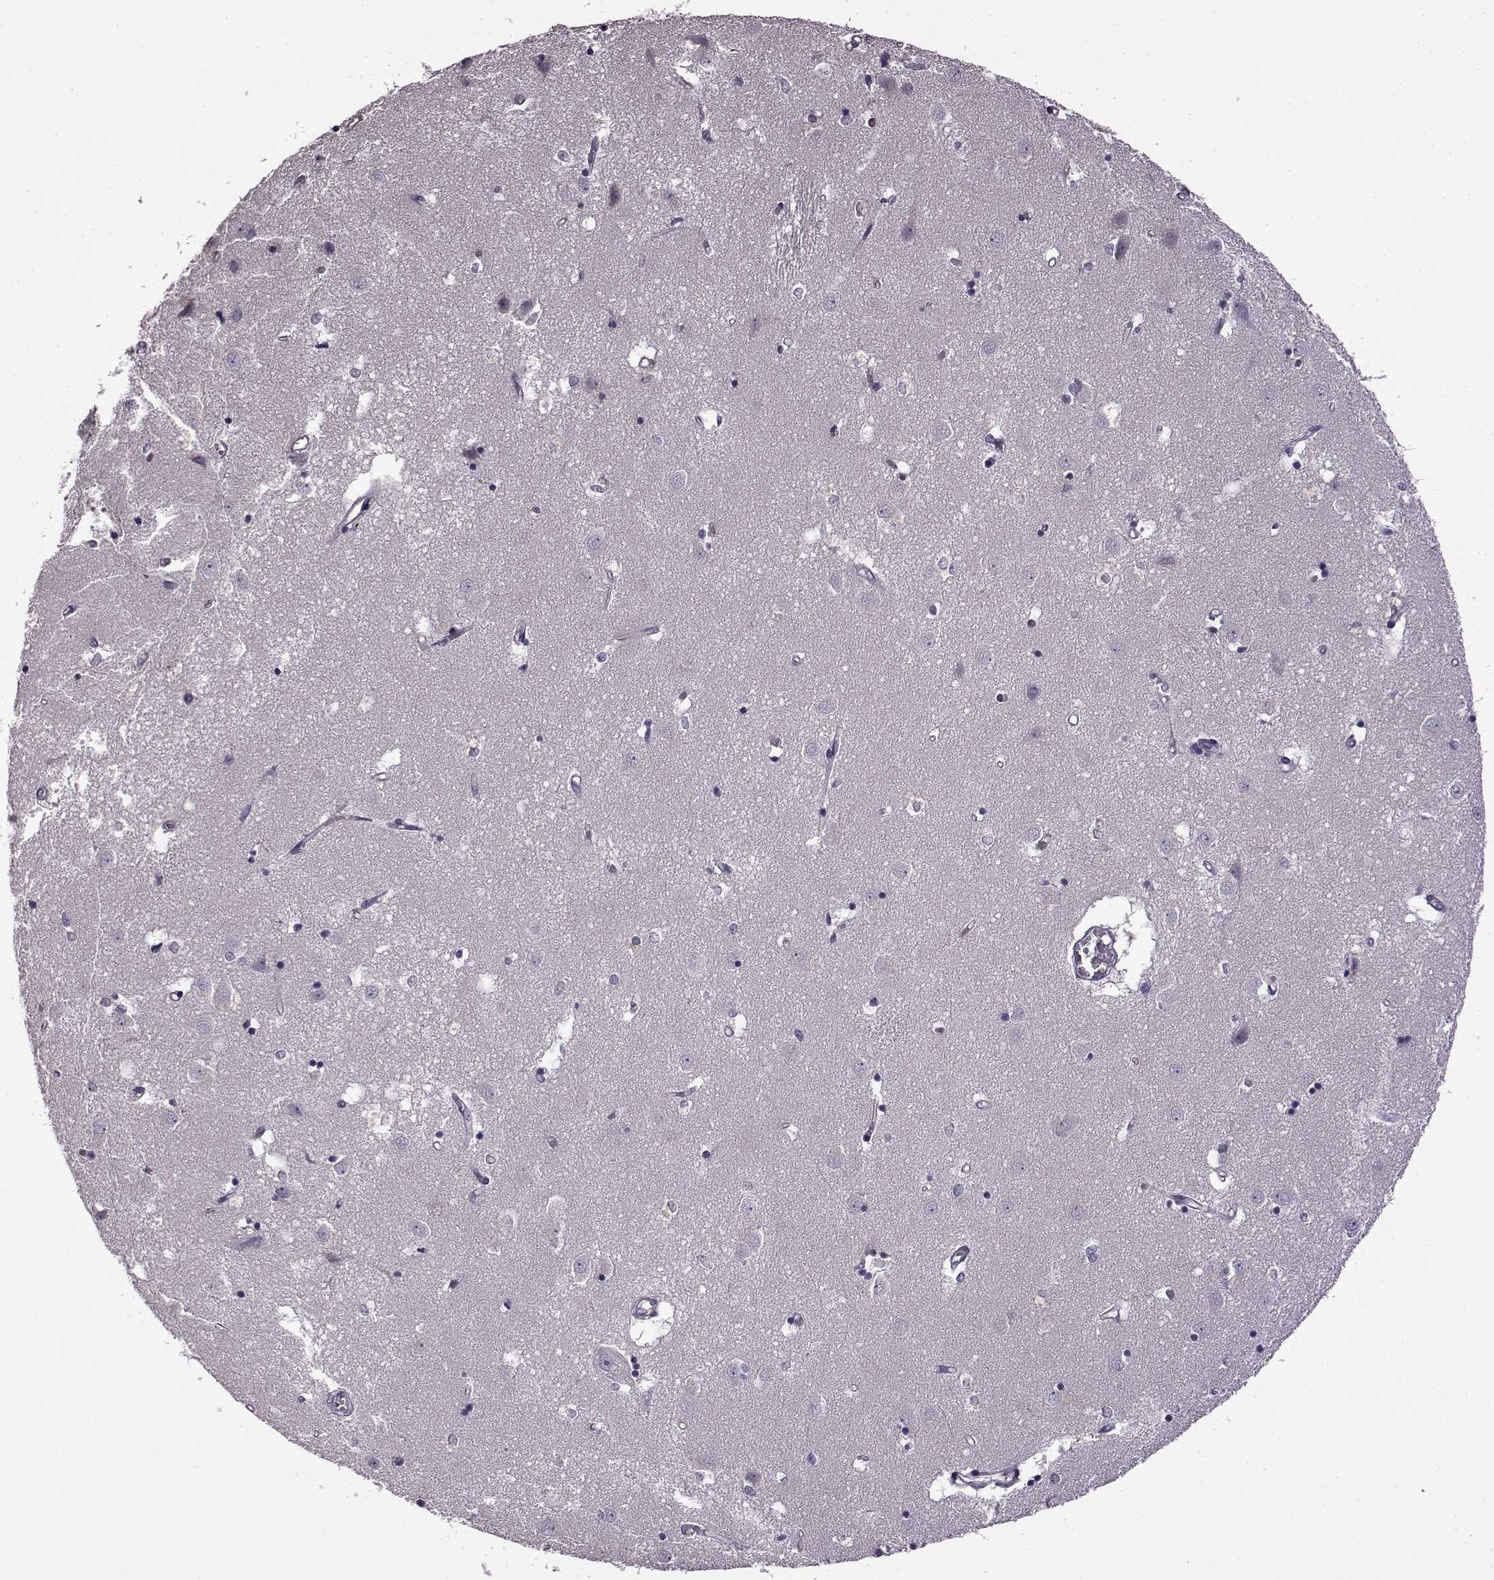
{"staining": {"intensity": "negative", "quantity": "none", "location": "none"}, "tissue": "caudate", "cell_type": "Glial cells", "image_type": "normal", "snomed": [{"axis": "morphology", "description": "Normal tissue, NOS"}, {"axis": "topography", "description": "Lateral ventricle wall"}], "caption": "Immunohistochemical staining of unremarkable human caudate reveals no significant positivity in glial cells. (DAB IHC with hematoxylin counter stain).", "gene": "EDDM3B", "patient": {"sex": "male", "age": 54}}